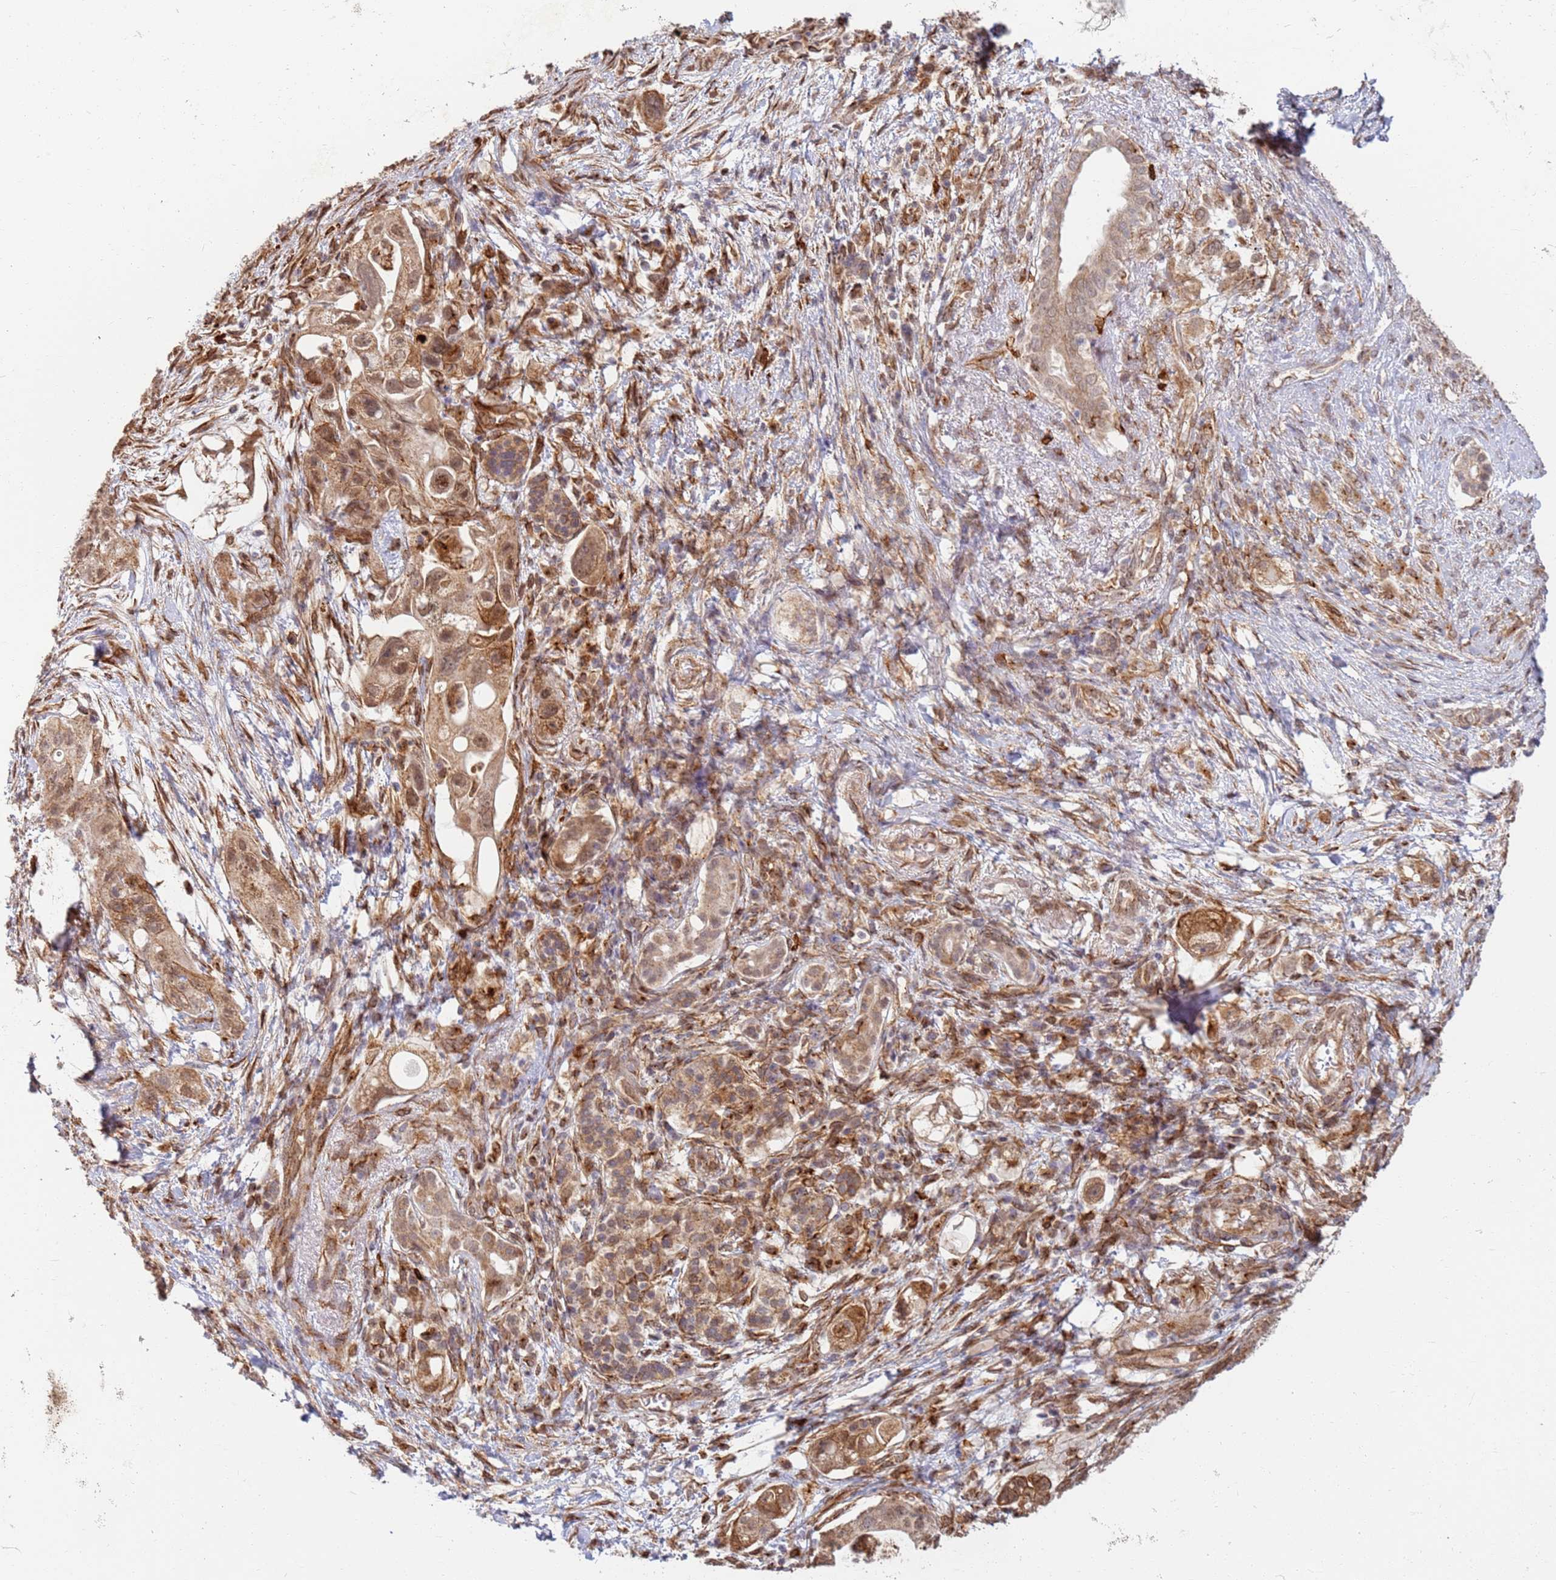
{"staining": {"intensity": "moderate", "quantity": ">75%", "location": "cytoplasmic/membranous,nuclear"}, "tissue": "pancreatic cancer", "cell_type": "Tumor cells", "image_type": "cancer", "snomed": [{"axis": "morphology", "description": "Adenocarcinoma, NOS"}, {"axis": "topography", "description": "Pancreas"}], "caption": "A brown stain highlights moderate cytoplasmic/membranous and nuclear staining of a protein in pancreatic cancer tumor cells. (Stains: DAB in brown, nuclei in blue, Microscopy: brightfield microscopy at high magnification).", "gene": "CEP170", "patient": {"sex": "female", "age": 72}}